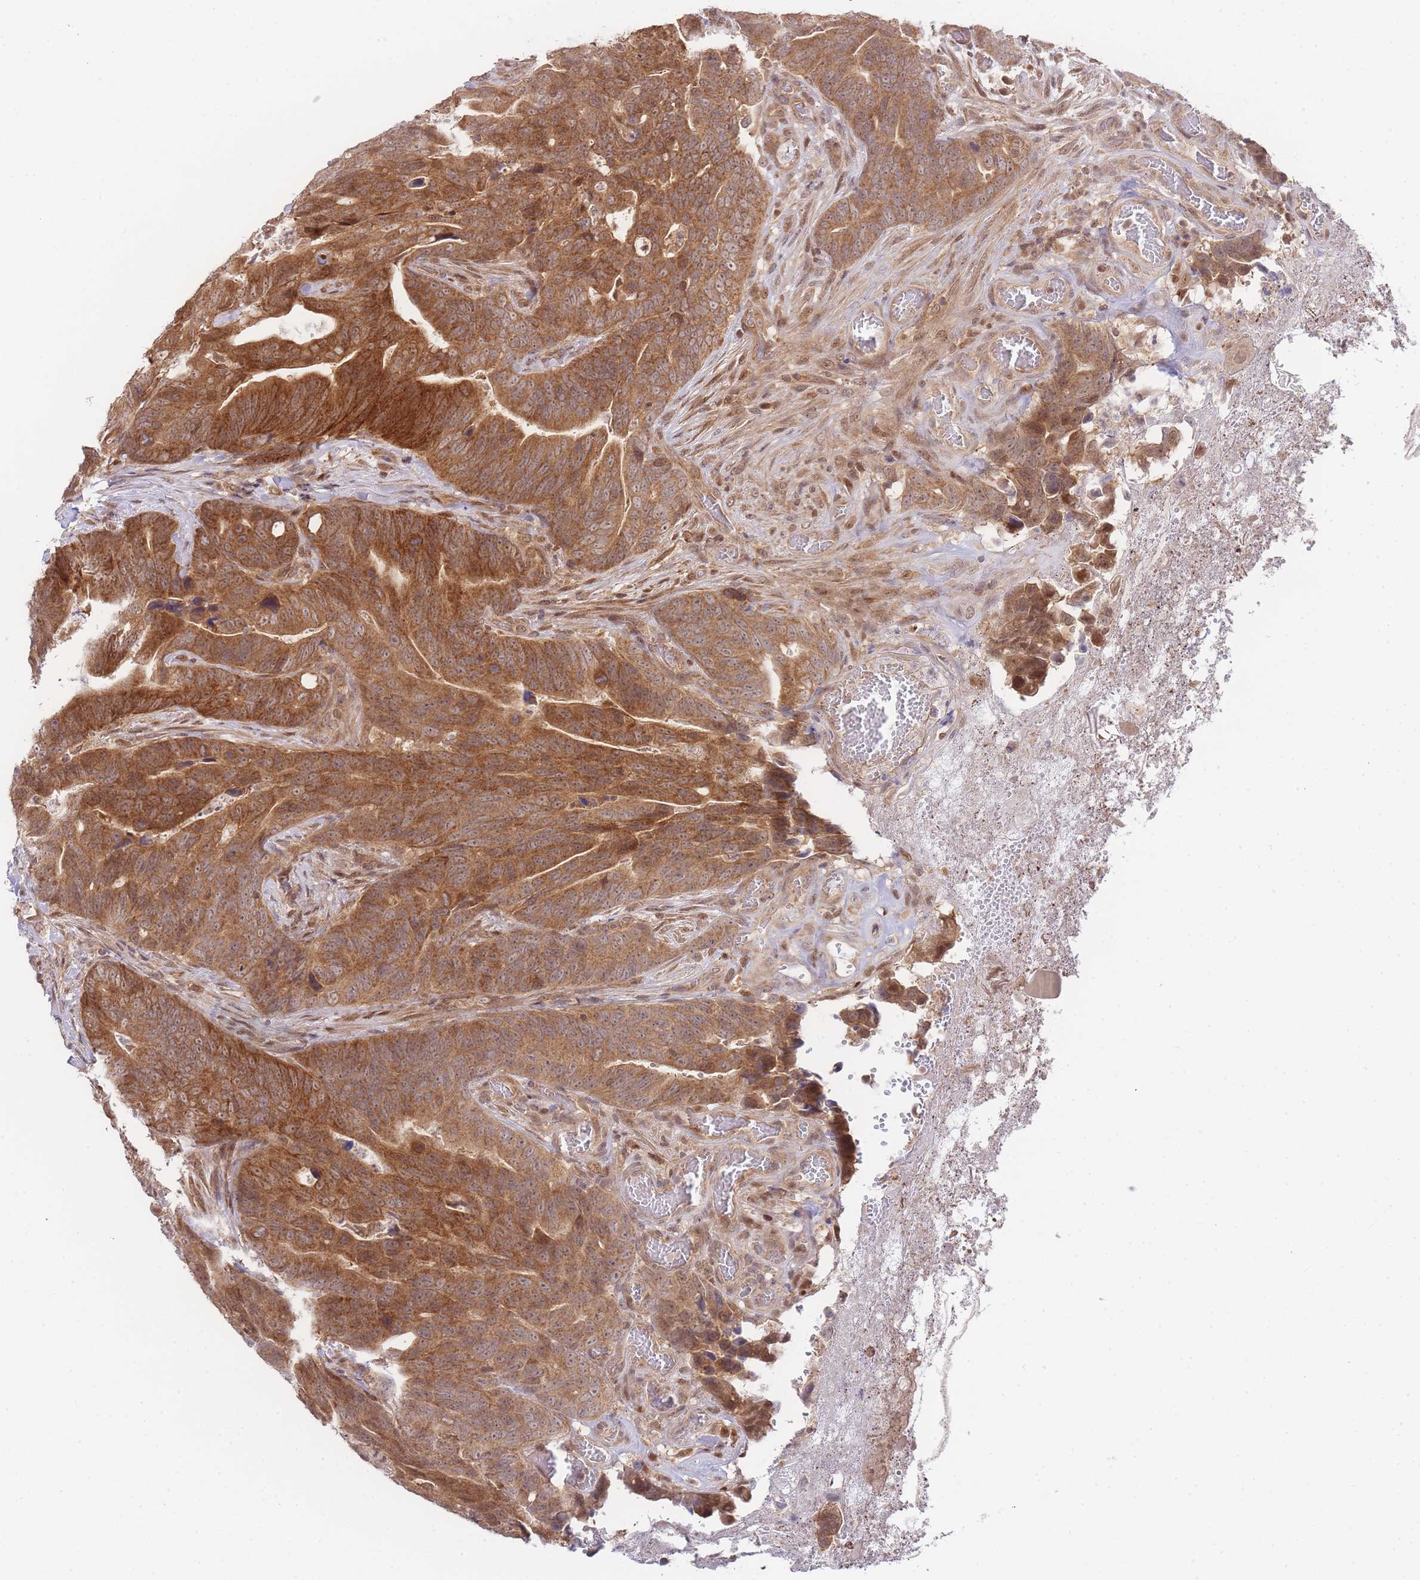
{"staining": {"intensity": "strong", "quantity": ">75%", "location": "cytoplasmic/membranous"}, "tissue": "colorectal cancer", "cell_type": "Tumor cells", "image_type": "cancer", "snomed": [{"axis": "morphology", "description": "Adenocarcinoma, NOS"}, {"axis": "topography", "description": "Colon"}], "caption": "Immunohistochemical staining of human adenocarcinoma (colorectal) exhibits strong cytoplasmic/membranous protein expression in about >75% of tumor cells.", "gene": "KIAA1191", "patient": {"sex": "female", "age": 82}}